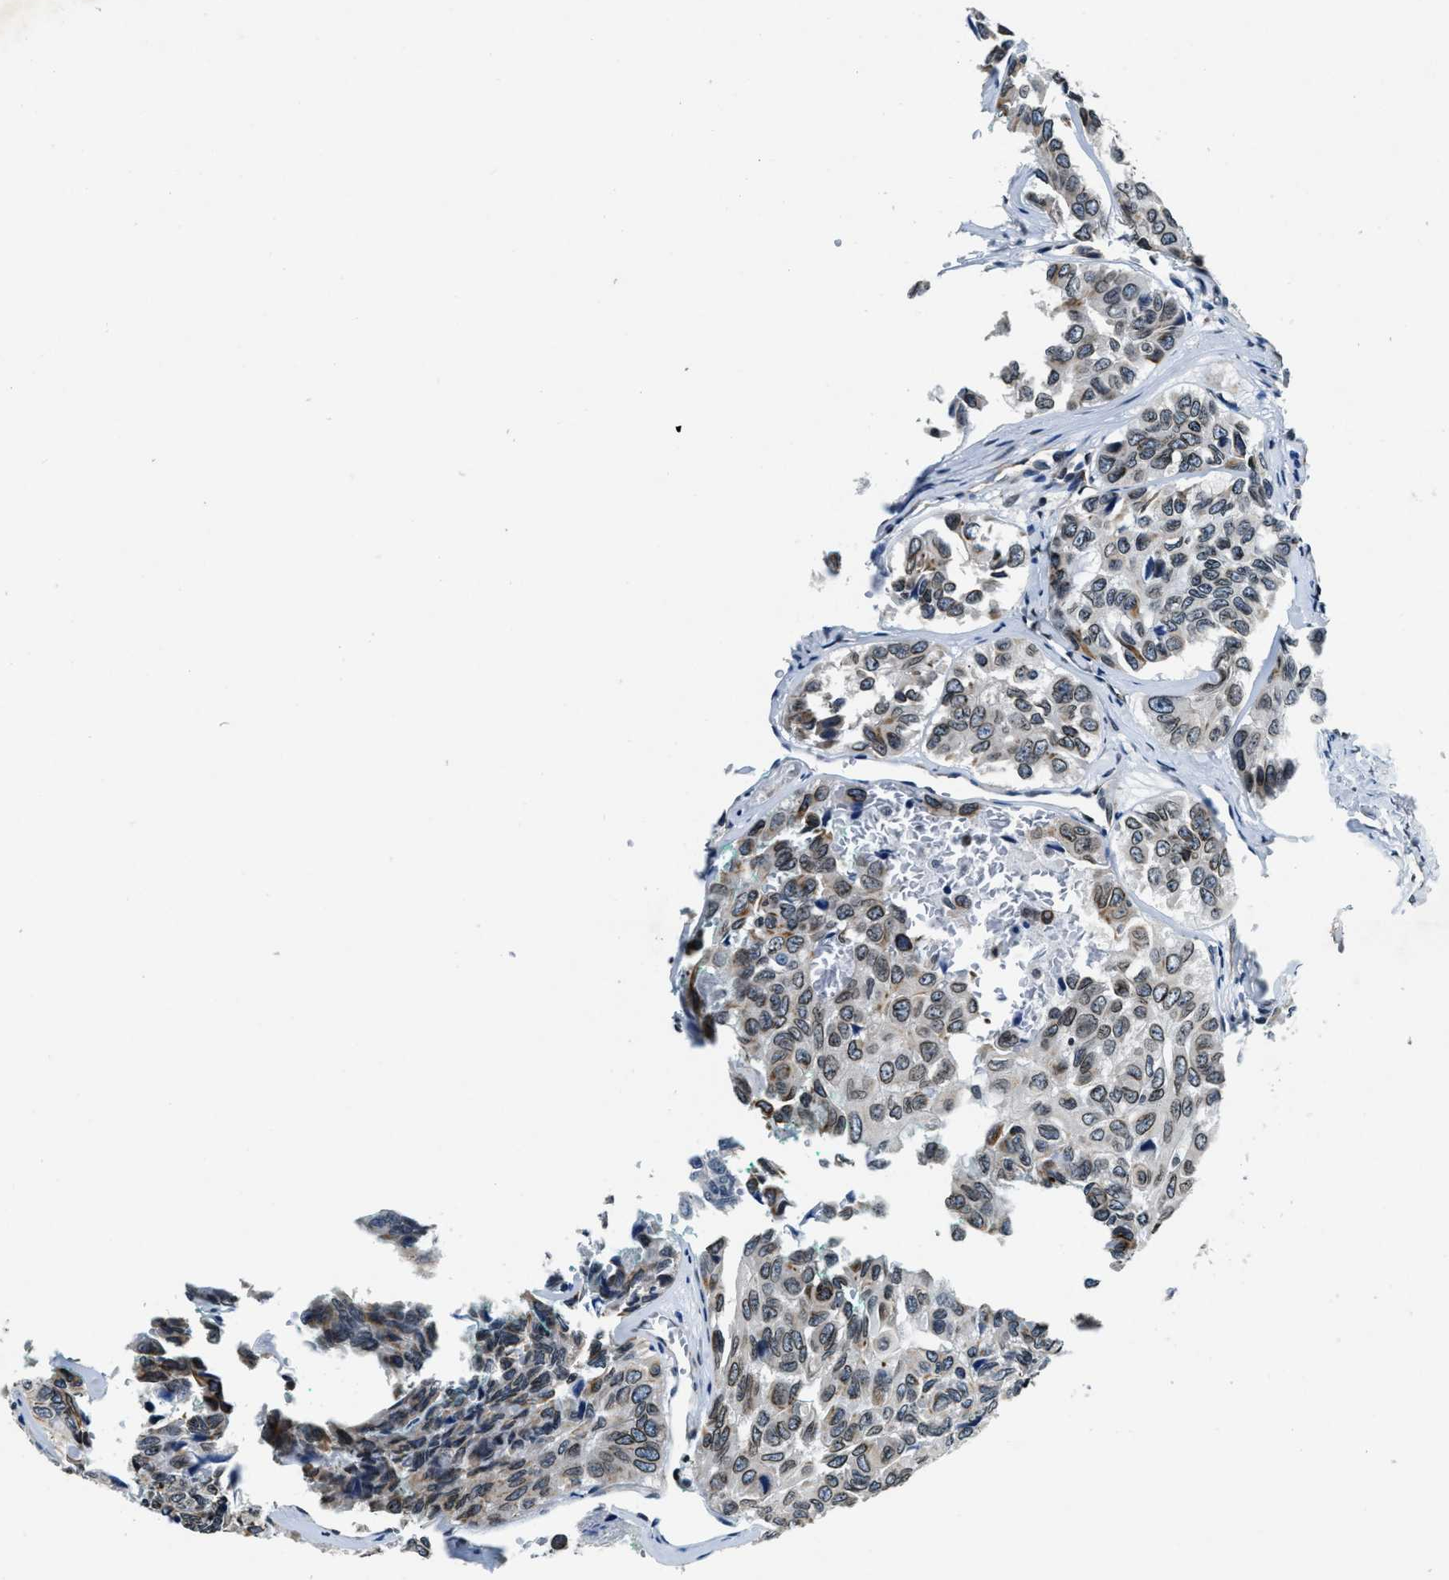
{"staining": {"intensity": "moderate", "quantity": ">75%", "location": "cytoplasmic/membranous,nuclear"}, "tissue": "head and neck cancer", "cell_type": "Tumor cells", "image_type": "cancer", "snomed": [{"axis": "morphology", "description": "Adenocarcinoma, NOS"}, {"axis": "topography", "description": "Salivary gland, NOS"}, {"axis": "topography", "description": "Head-Neck"}], "caption": "The photomicrograph demonstrates a brown stain indicating the presence of a protein in the cytoplasmic/membranous and nuclear of tumor cells in head and neck adenocarcinoma.", "gene": "ZC3HC1", "patient": {"sex": "female", "age": 76}}